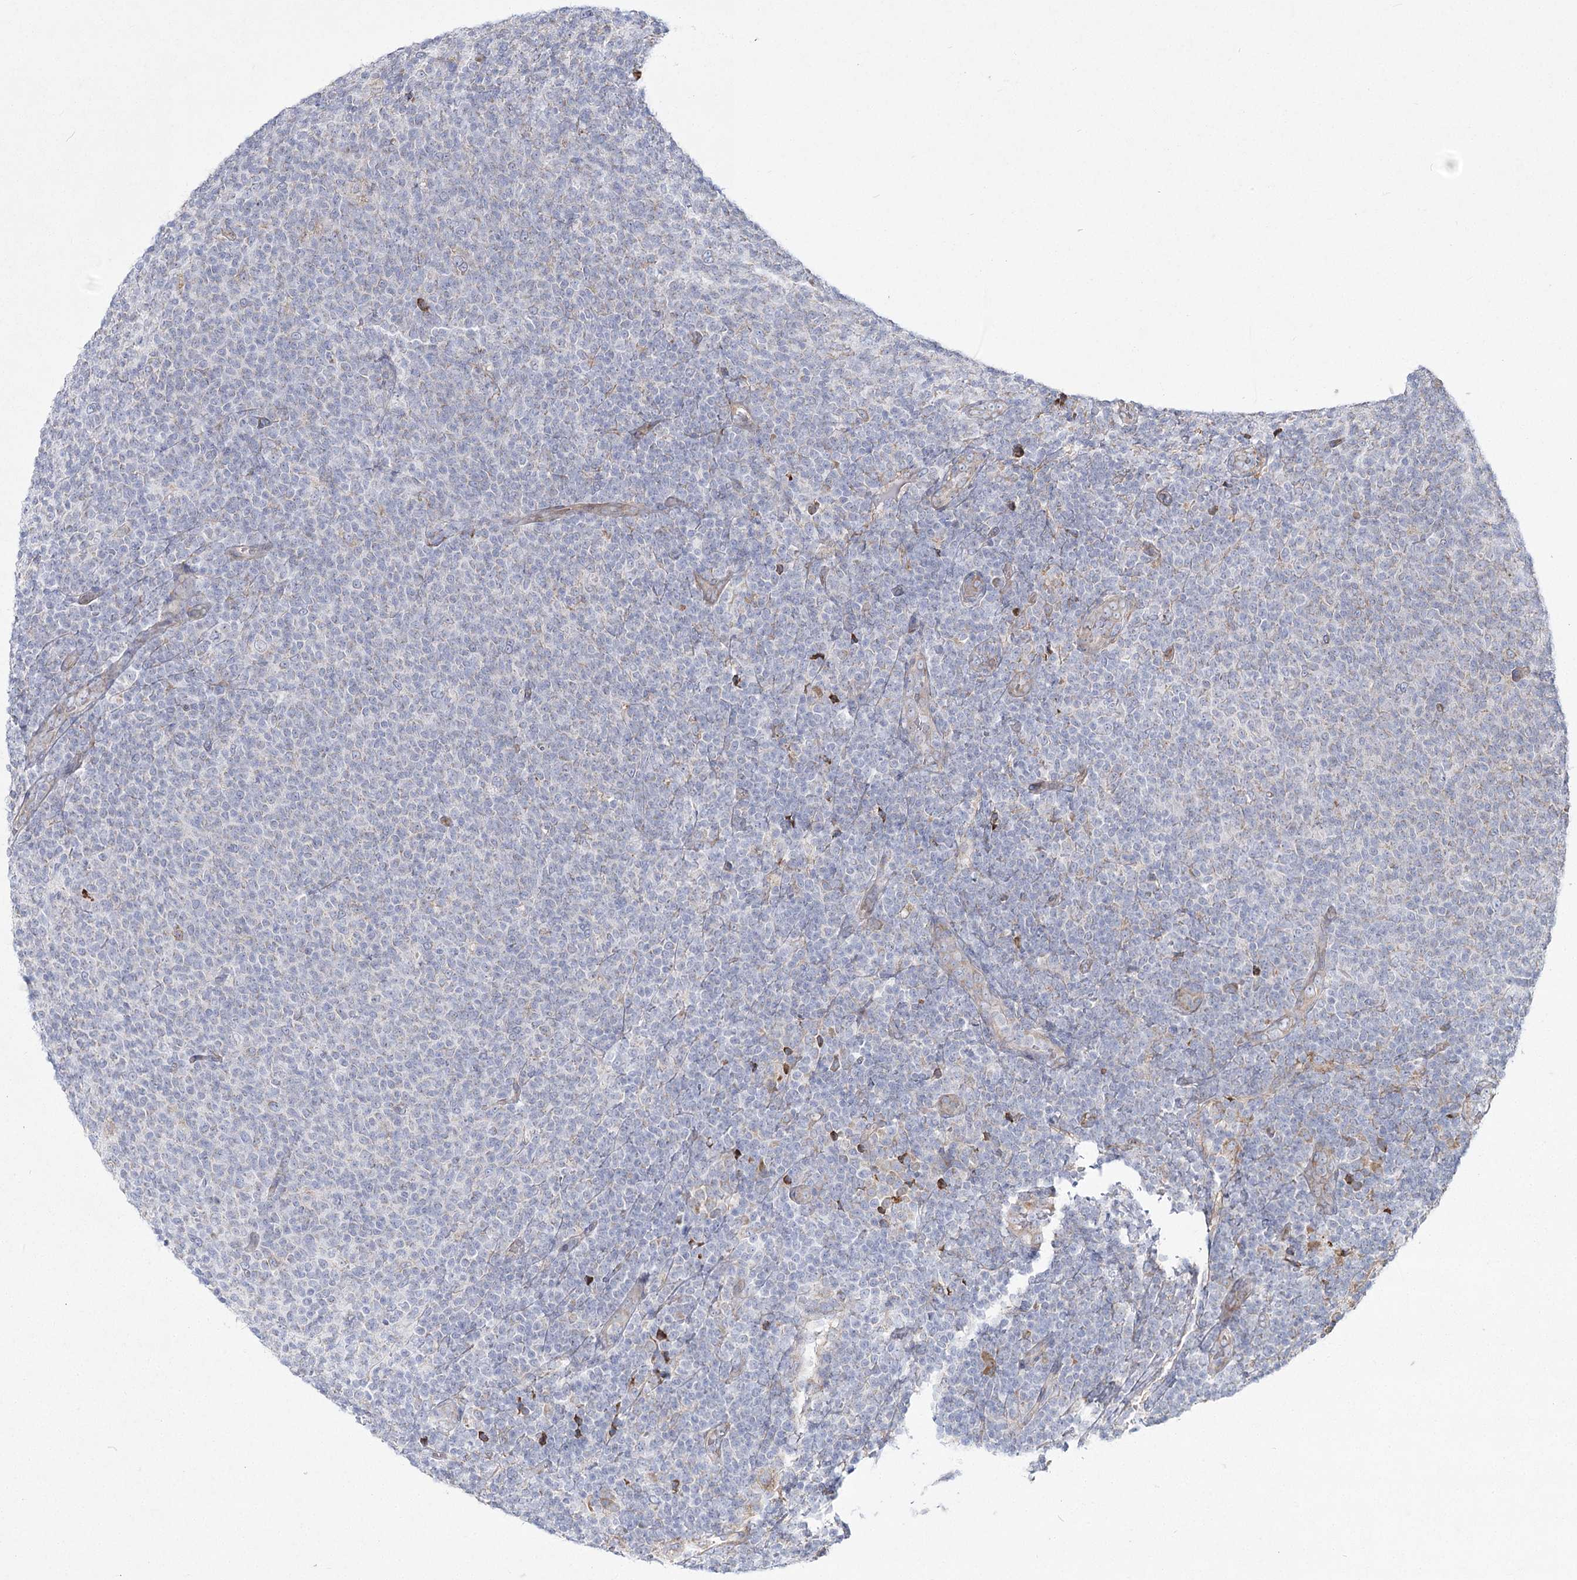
{"staining": {"intensity": "negative", "quantity": "none", "location": "none"}, "tissue": "lymphoma", "cell_type": "Tumor cells", "image_type": "cancer", "snomed": [{"axis": "morphology", "description": "Malignant lymphoma, non-Hodgkin's type, Low grade"}, {"axis": "topography", "description": "Lymph node"}], "caption": "This histopathology image is of lymphoma stained with IHC to label a protein in brown with the nuclei are counter-stained blue. There is no expression in tumor cells.", "gene": "NHLRC2", "patient": {"sex": "male", "age": 66}}